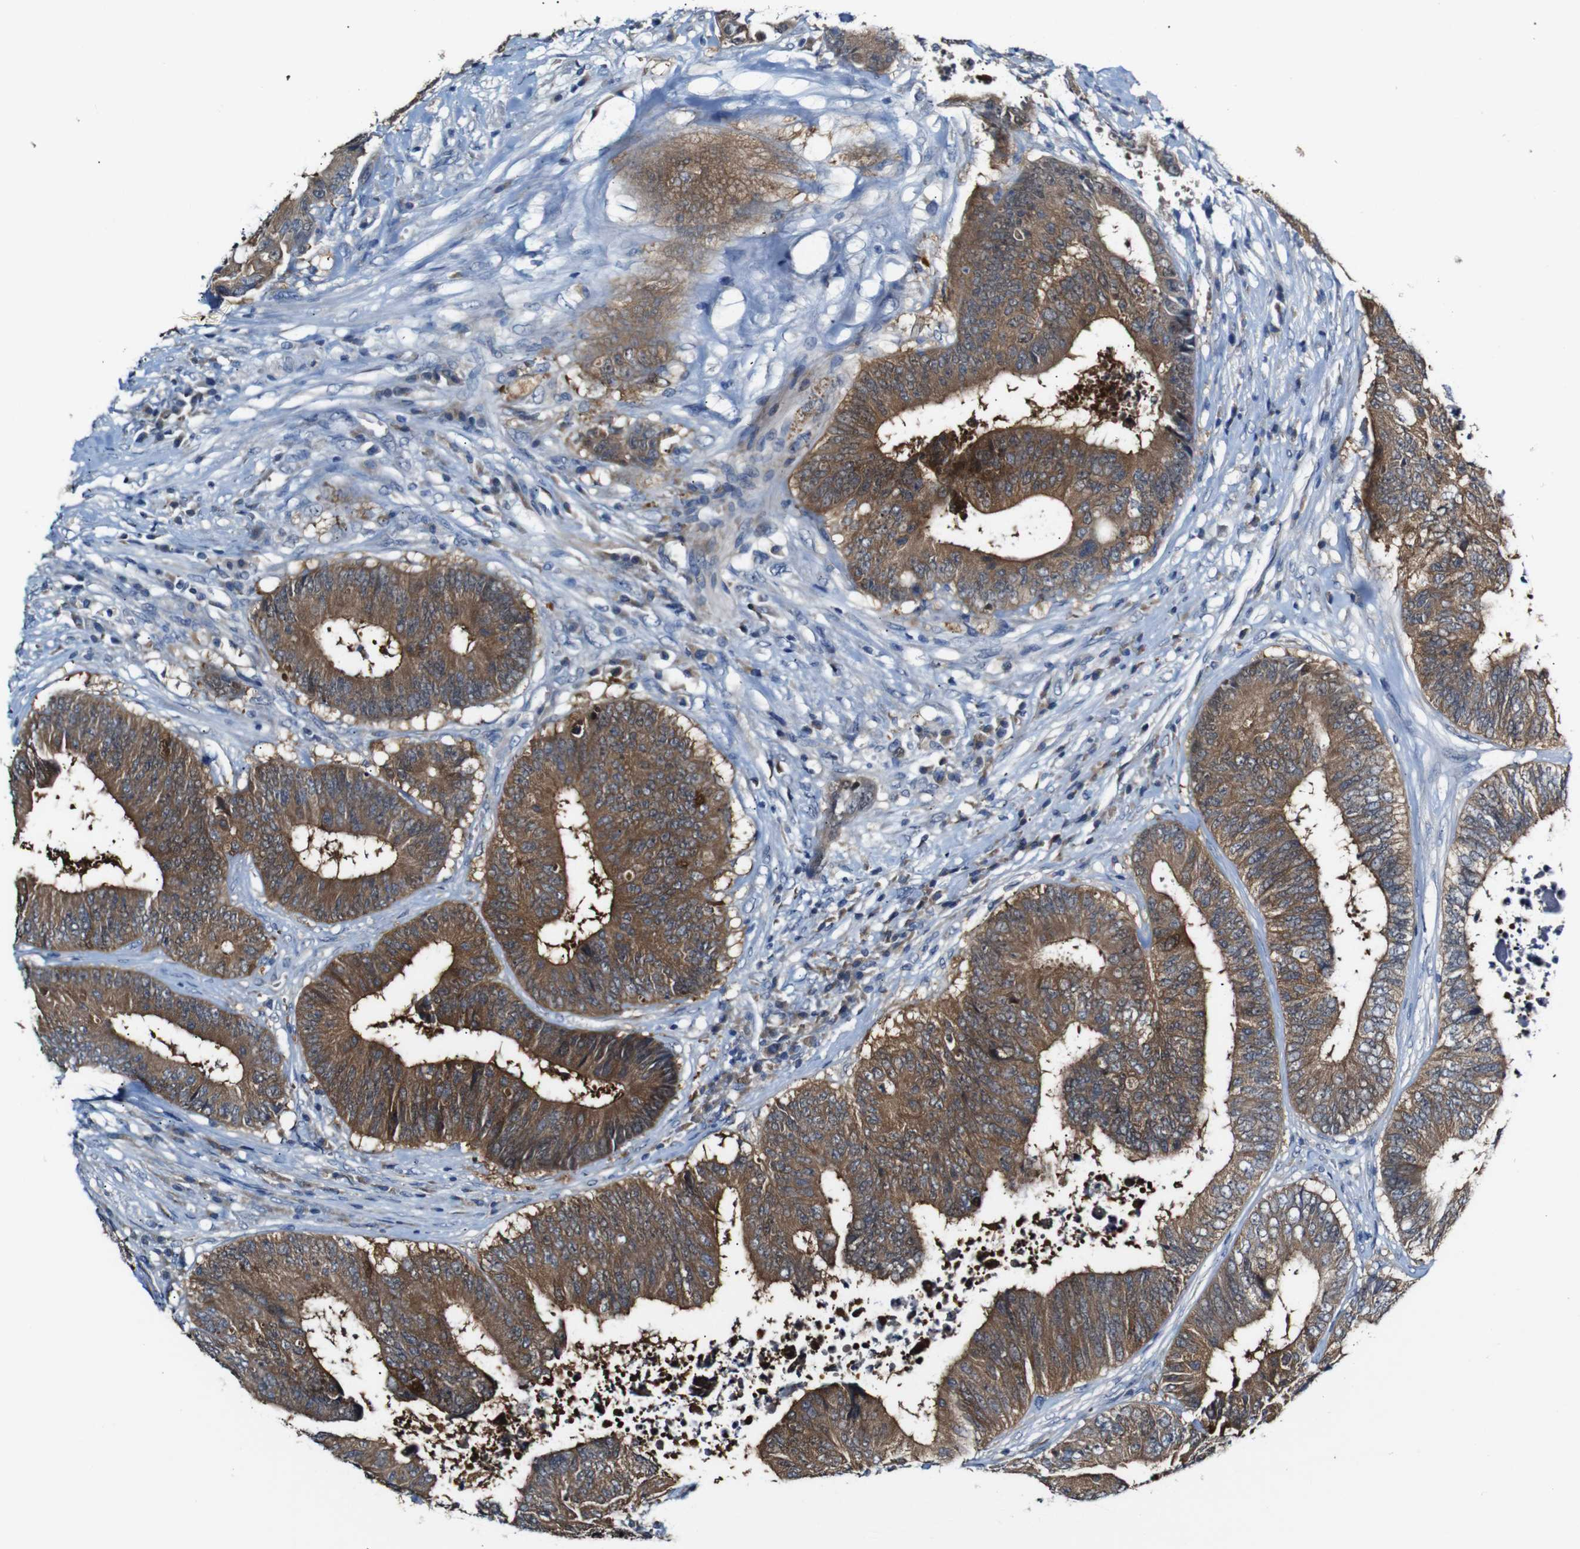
{"staining": {"intensity": "strong", "quantity": ">75%", "location": "cytoplasmic/membranous"}, "tissue": "colorectal cancer", "cell_type": "Tumor cells", "image_type": "cancer", "snomed": [{"axis": "morphology", "description": "Adenocarcinoma, NOS"}, {"axis": "topography", "description": "Rectum"}], "caption": "Immunohistochemistry (IHC) histopathology image of neoplastic tissue: adenocarcinoma (colorectal) stained using IHC displays high levels of strong protein expression localized specifically in the cytoplasmic/membranous of tumor cells, appearing as a cytoplasmic/membranous brown color.", "gene": "TBC1D32", "patient": {"sex": "male", "age": 72}}